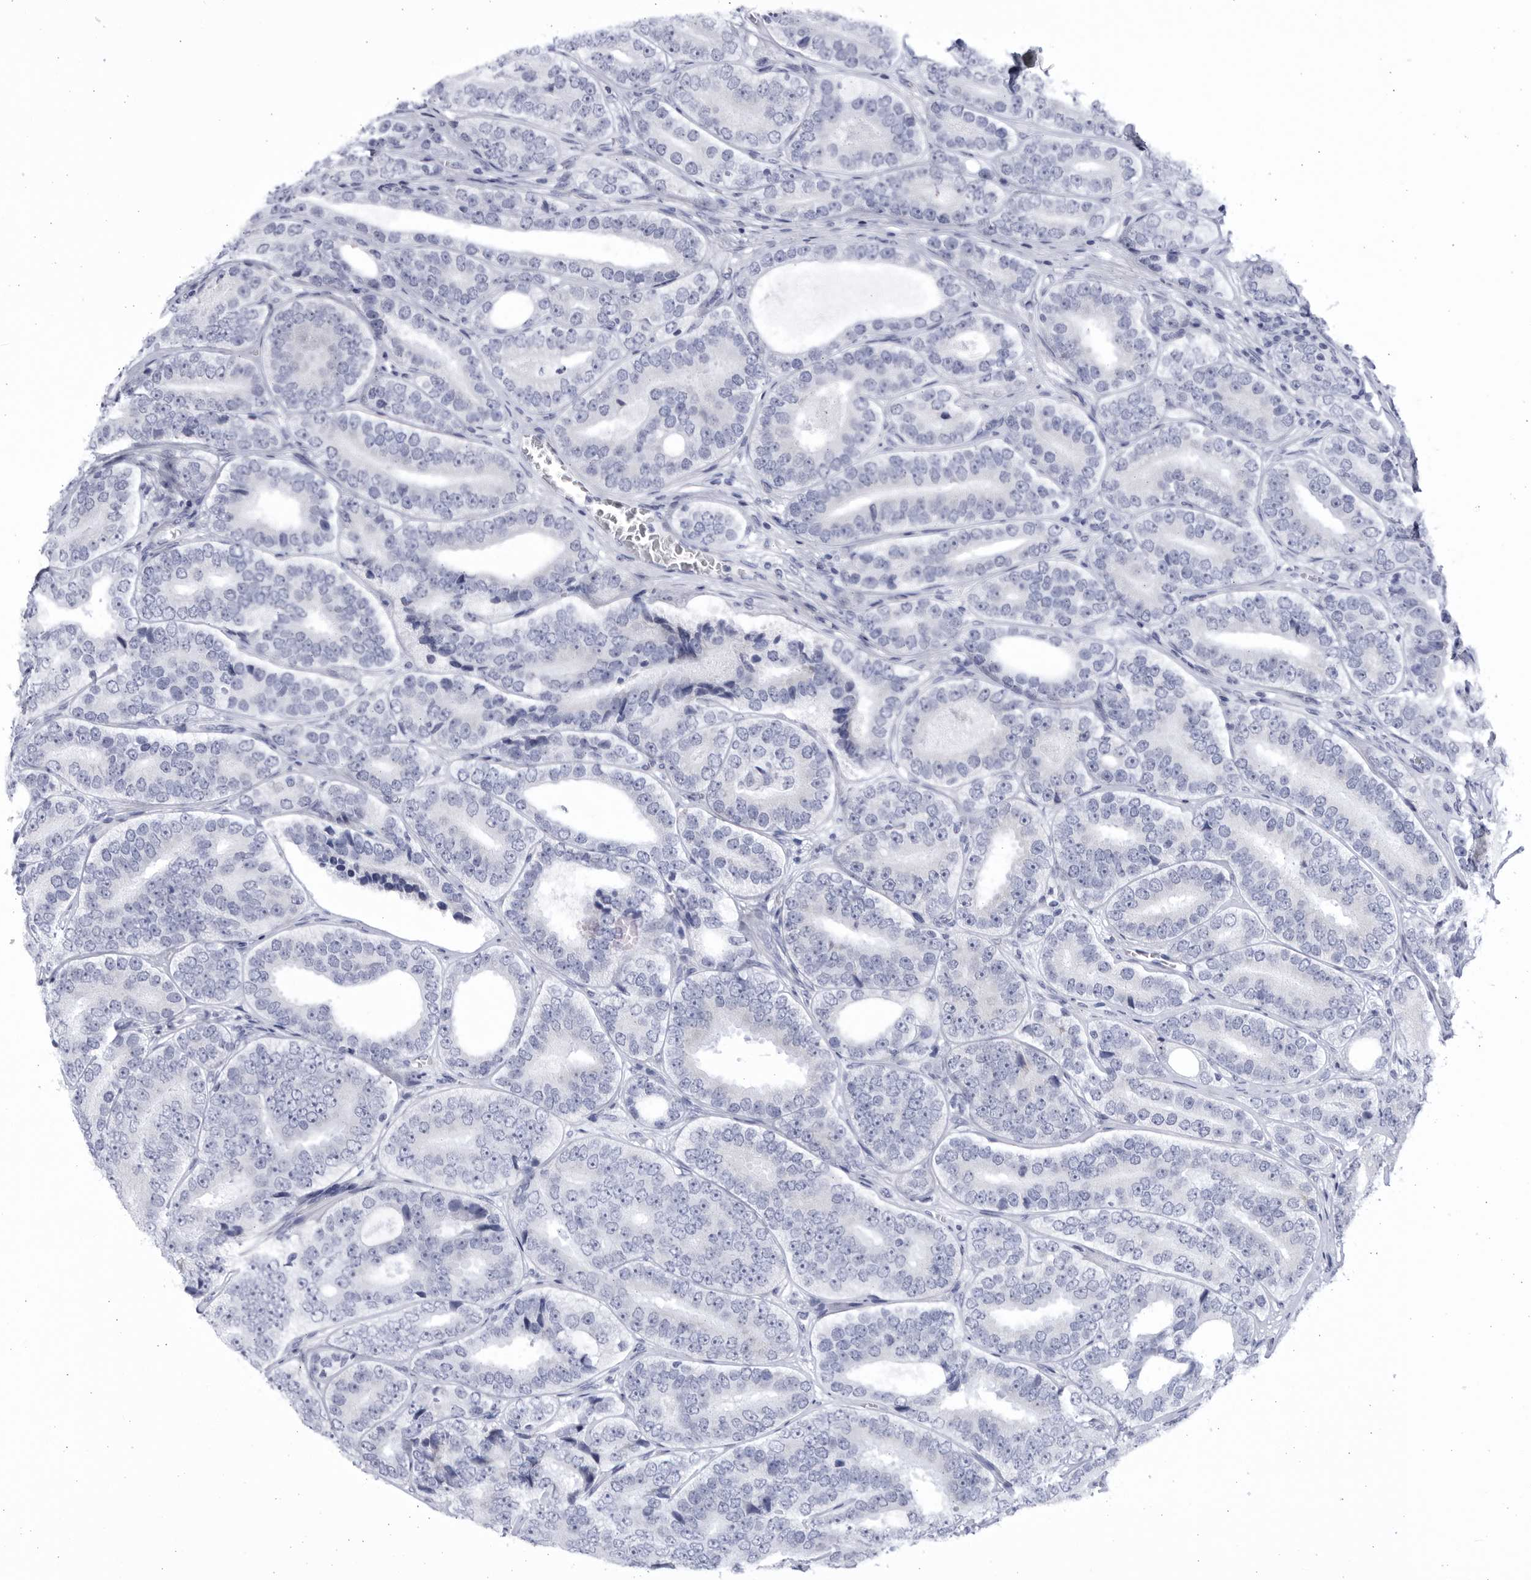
{"staining": {"intensity": "negative", "quantity": "none", "location": "none"}, "tissue": "prostate cancer", "cell_type": "Tumor cells", "image_type": "cancer", "snomed": [{"axis": "morphology", "description": "Adenocarcinoma, High grade"}, {"axis": "topography", "description": "Prostate"}], "caption": "Immunohistochemistry (IHC) of human prostate adenocarcinoma (high-grade) displays no staining in tumor cells.", "gene": "CCDC181", "patient": {"sex": "male", "age": 56}}